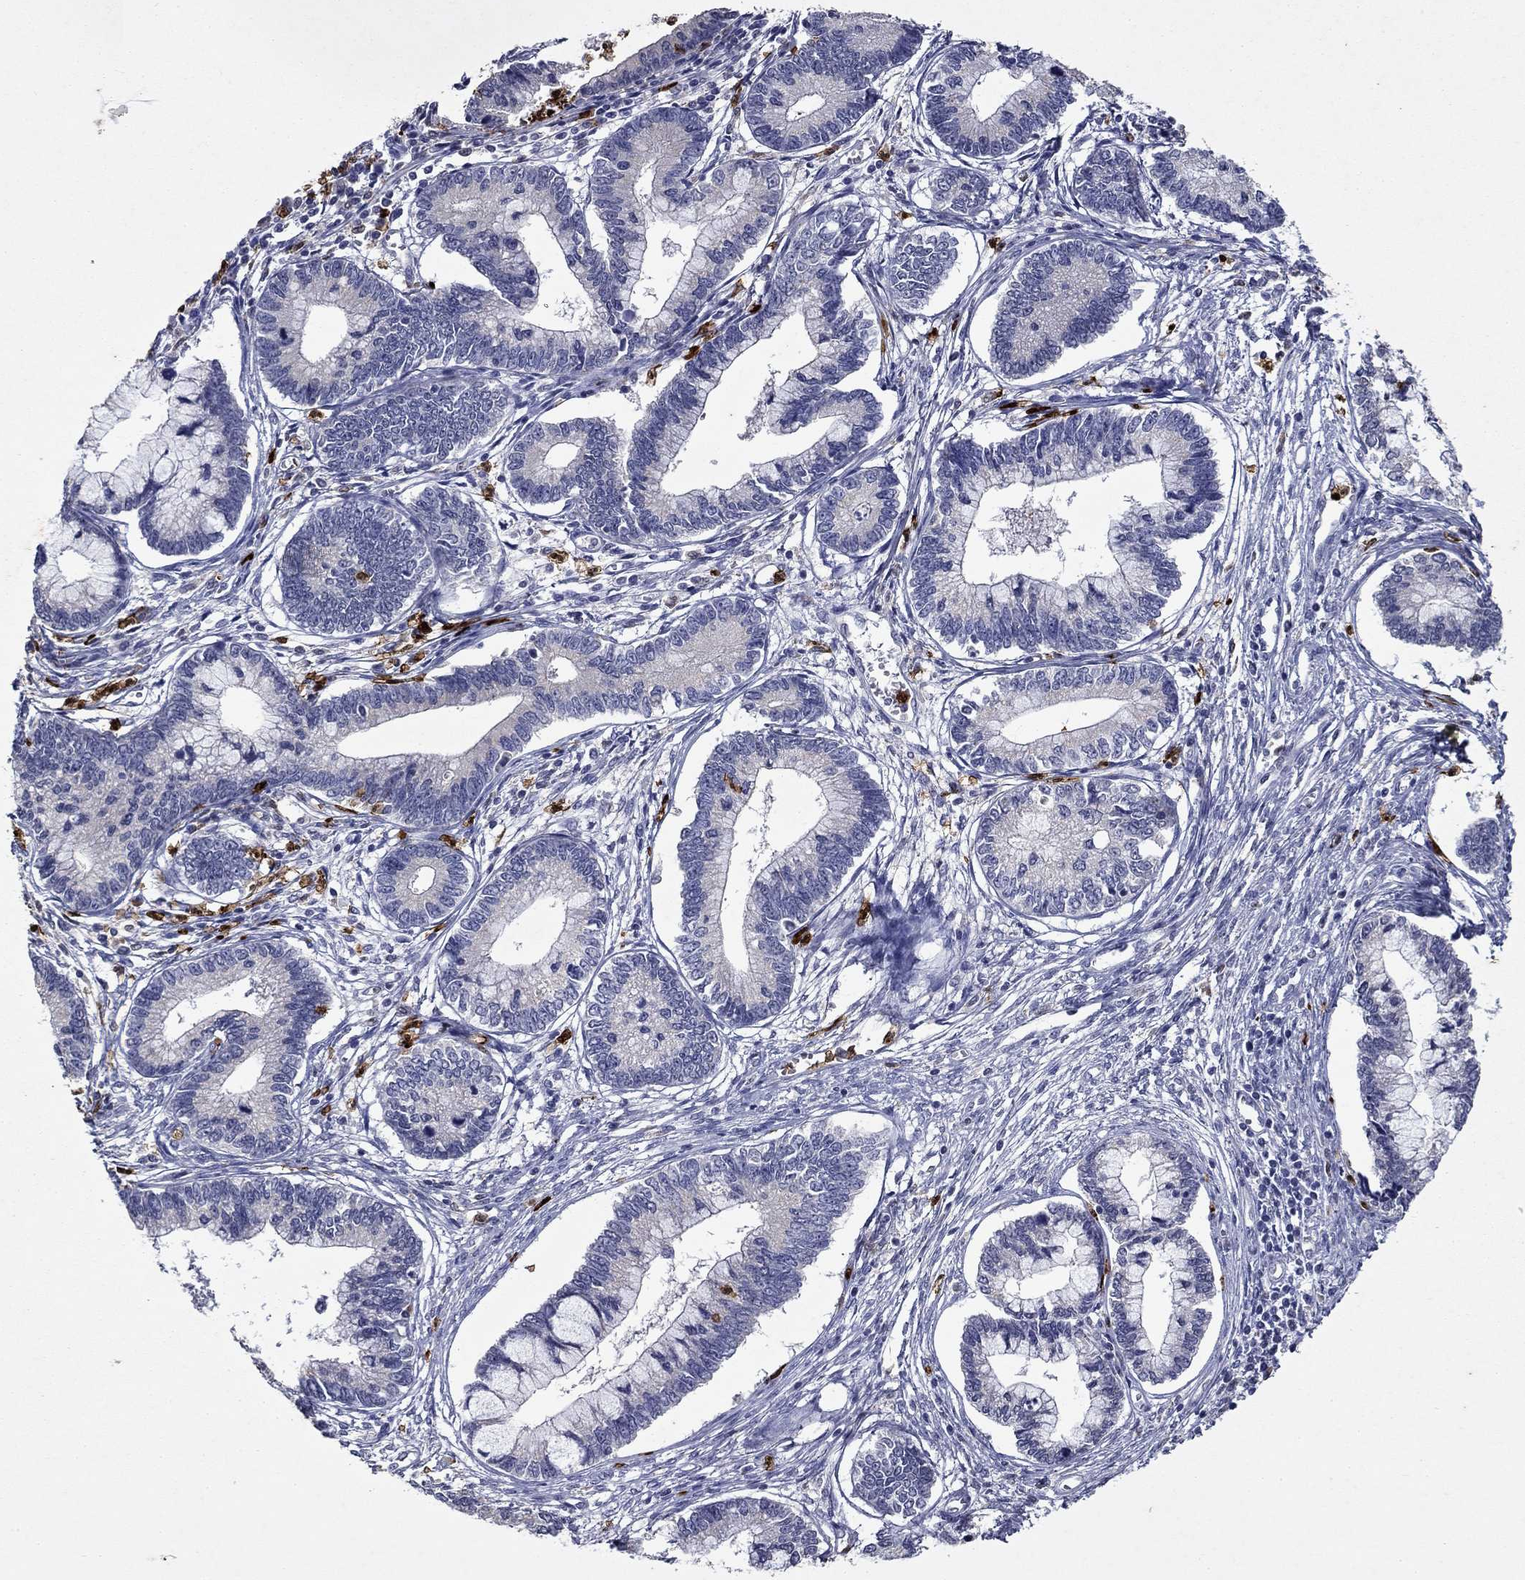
{"staining": {"intensity": "negative", "quantity": "none", "location": "none"}, "tissue": "cervical cancer", "cell_type": "Tumor cells", "image_type": "cancer", "snomed": [{"axis": "morphology", "description": "Adenocarcinoma, NOS"}, {"axis": "topography", "description": "Cervix"}], "caption": "The image displays no significant positivity in tumor cells of adenocarcinoma (cervical). (DAB (3,3'-diaminobenzidine) IHC, high magnification).", "gene": "IRF5", "patient": {"sex": "female", "age": 44}}